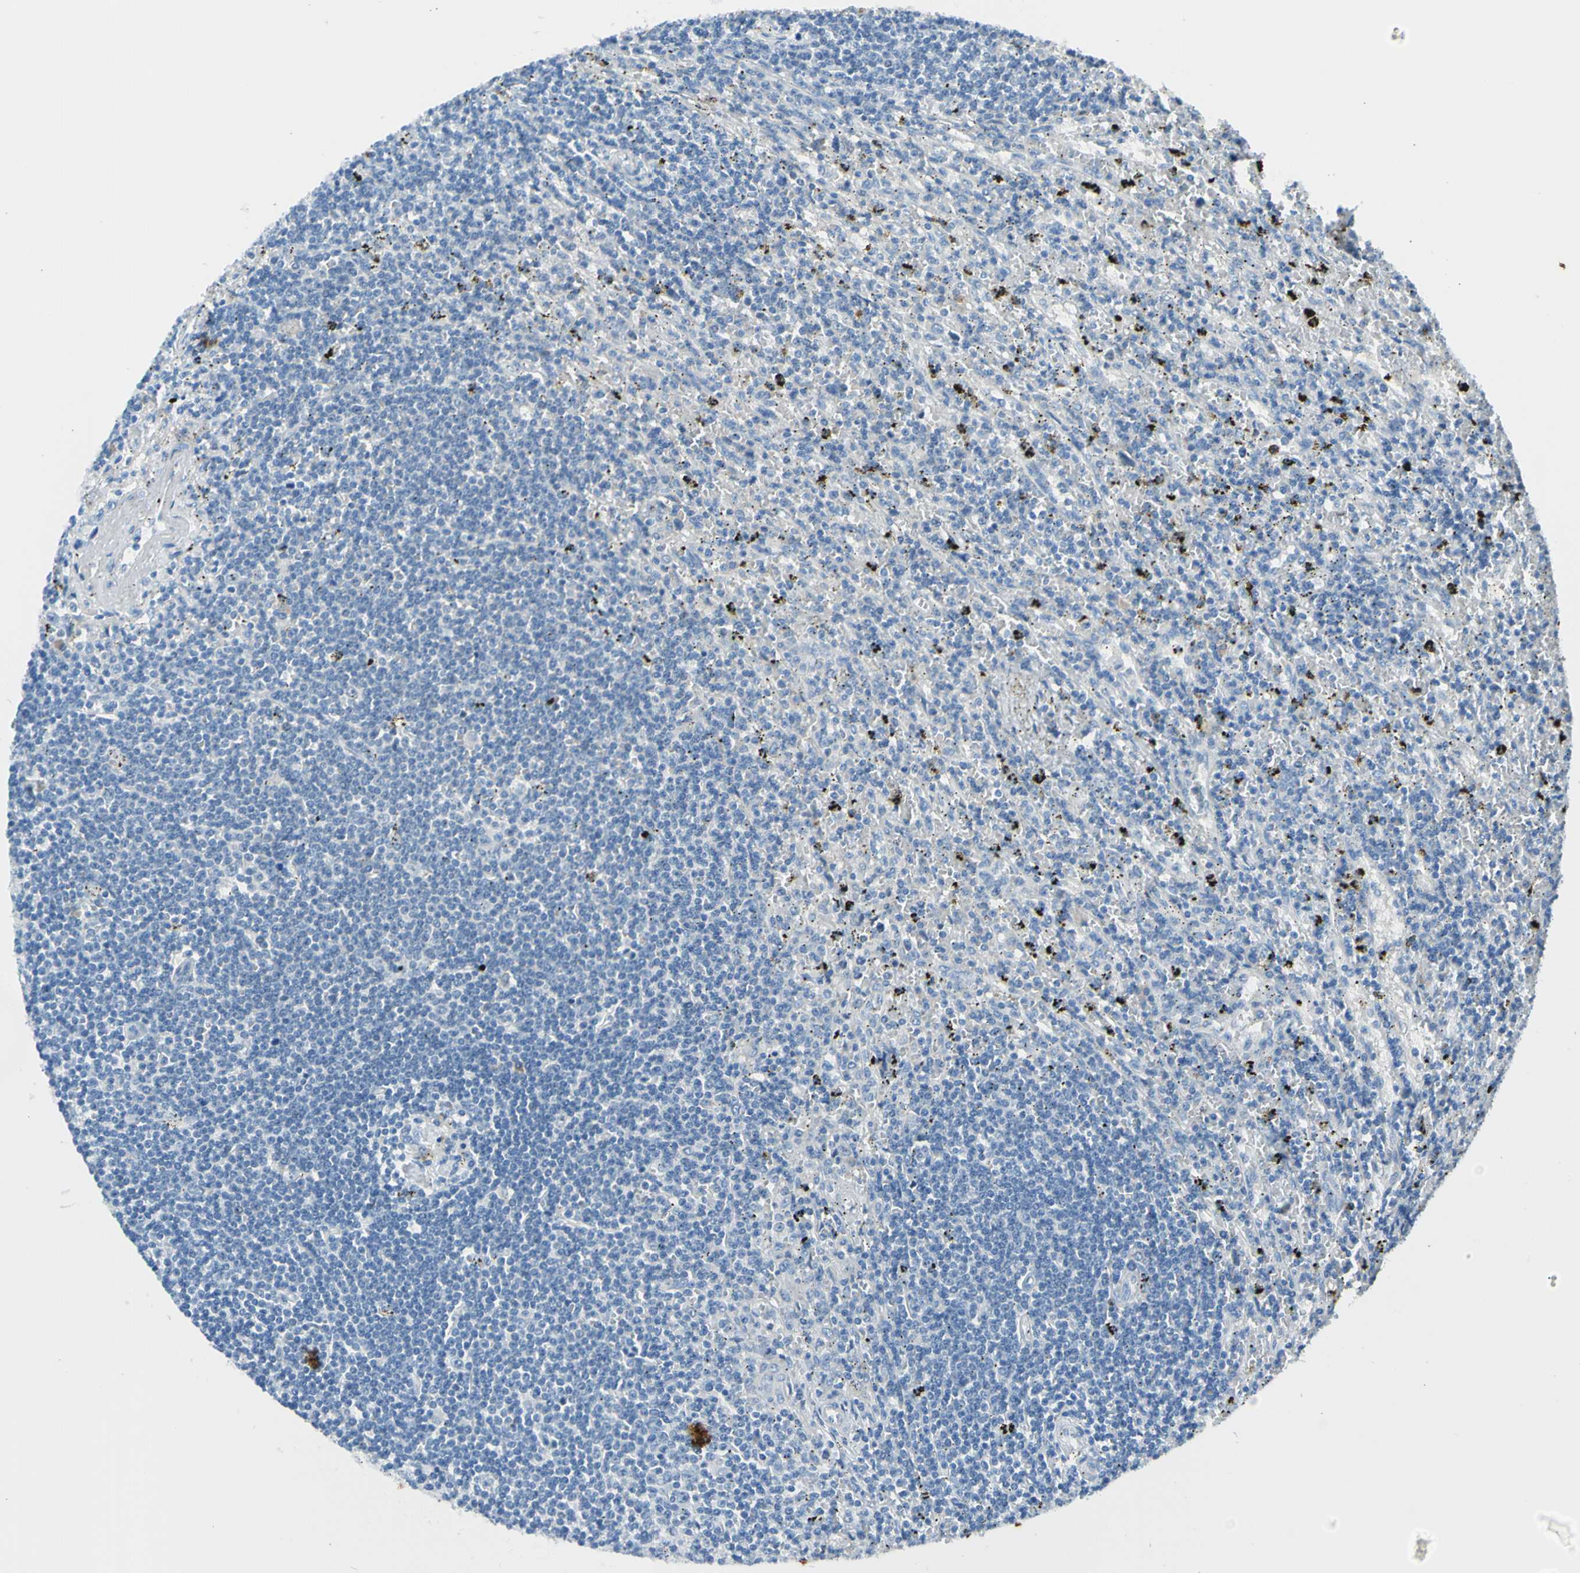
{"staining": {"intensity": "negative", "quantity": "none", "location": "none"}, "tissue": "lymphoma", "cell_type": "Tumor cells", "image_type": "cancer", "snomed": [{"axis": "morphology", "description": "Malignant lymphoma, non-Hodgkin's type, Low grade"}, {"axis": "topography", "description": "Spleen"}], "caption": "Immunohistochemistry of low-grade malignant lymphoma, non-Hodgkin's type reveals no staining in tumor cells.", "gene": "NPHP3", "patient": {"sex": "male", "age": 76}}